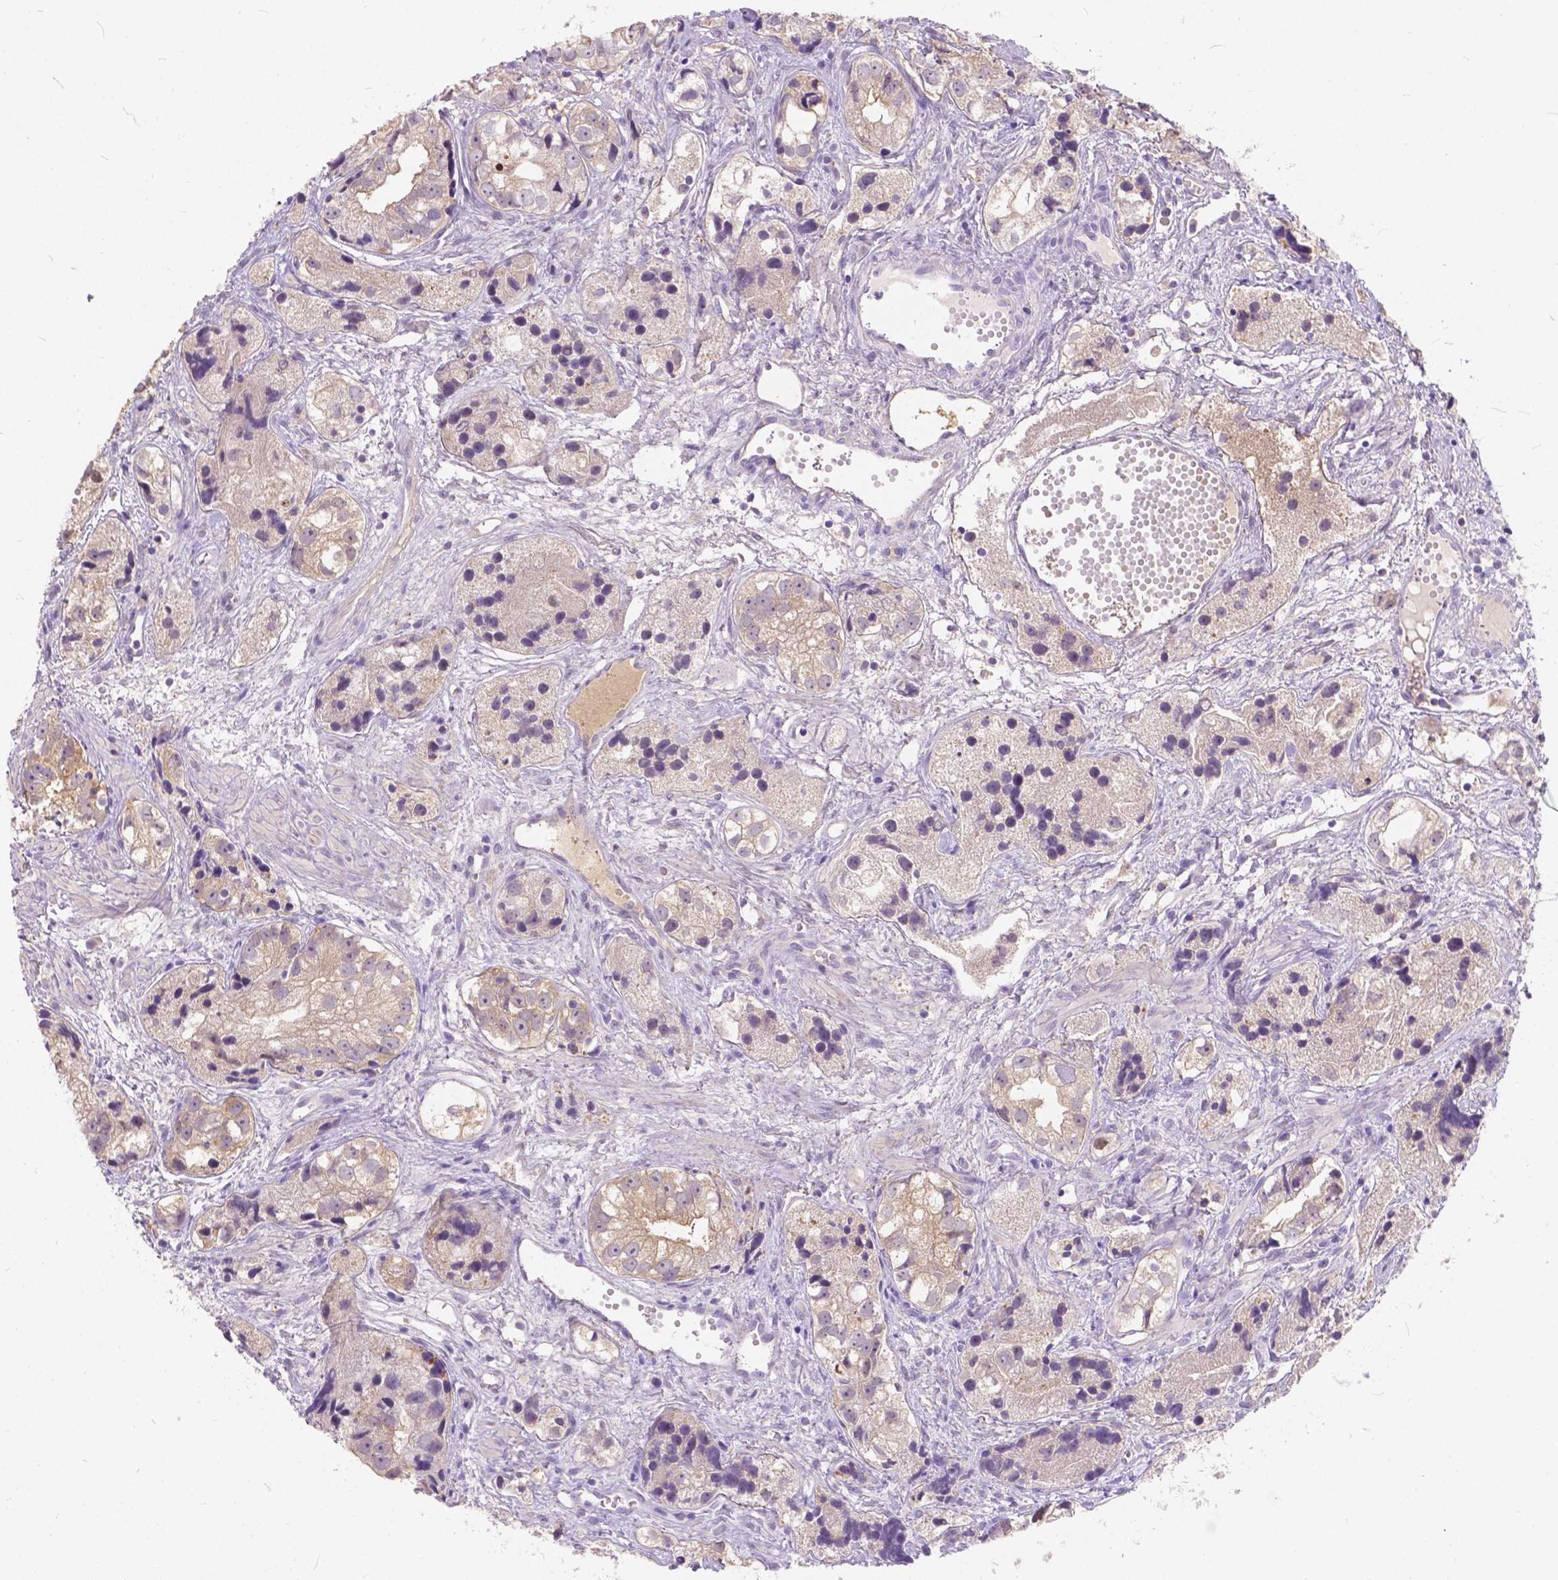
{"staining": {"intensity": "weak", "quantity": "<25%", "location": "cytoplasmic/membranous"}, "tissue": "prostate cancer", "cell_type": "Tumor cells", "image_type": "cancer", "snomed": [{"axis": "morphology", "description": "Adenocarcinoma, High grade"}, {"axis": "topography", "description": "Prostate"}], "caption": "Prostate high-grade adenocarcinoma stained for a protein using immunohistochemistry (IHC) reveals no expression tumor cells.", "gene": "PEX11G", "patient": {"sex": "male", "age": 68}}